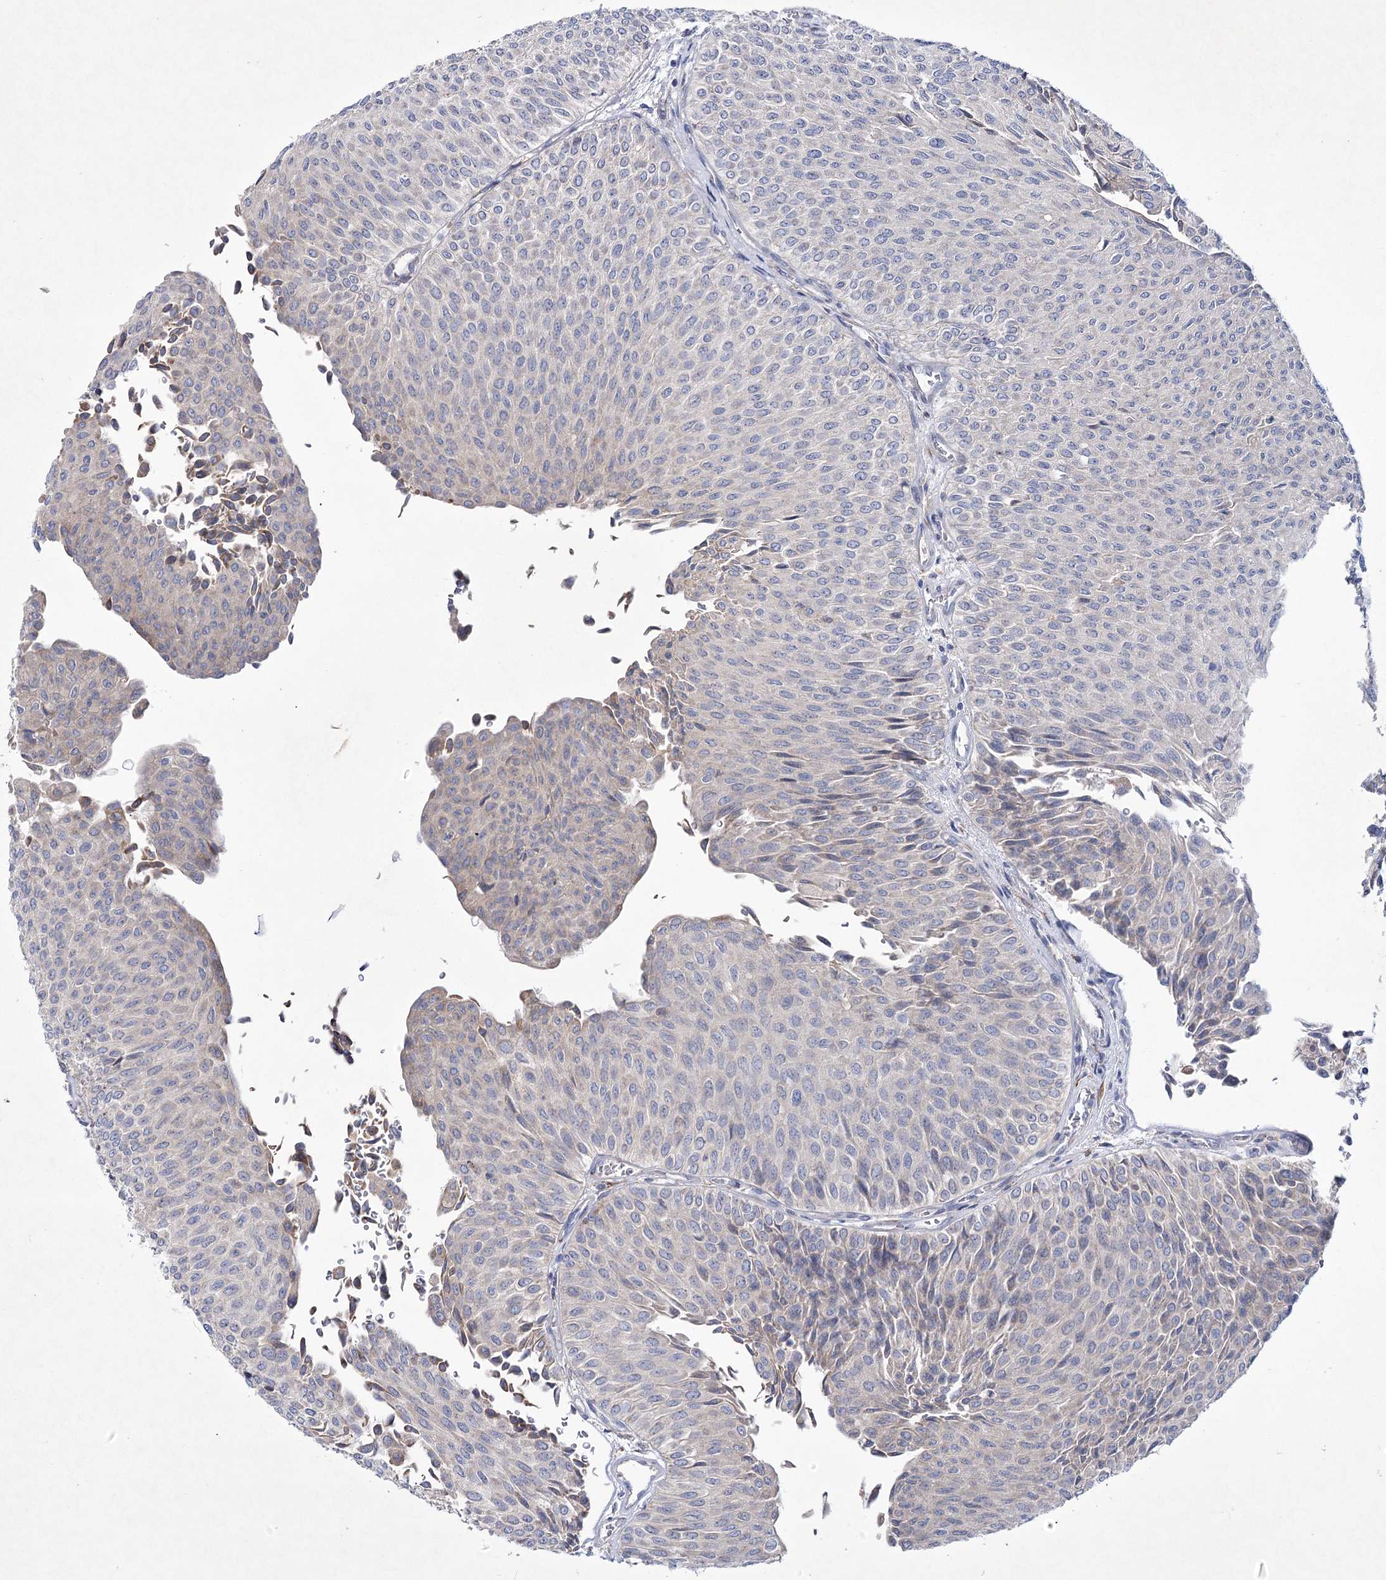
{"staining": {"intensity": "weak", "quantity": "<25%", "location": "cytoplasmic/membranous"}, "tissue": "urothelial cancer", "cell_type": "Tumor cells", "image_type": "cancer", "snomed": [{"axis": "morphology", "description": "Urothelial carcinoma, Low grade"}, {"axis": "topography", "description": "Urinary bladder"}], "caption": "Protein analysis of urothelial cancer shows no significant staining in tumor cells.", "gene": "ARFGEF3", "patient": {"sex": "male", "age": 78}}